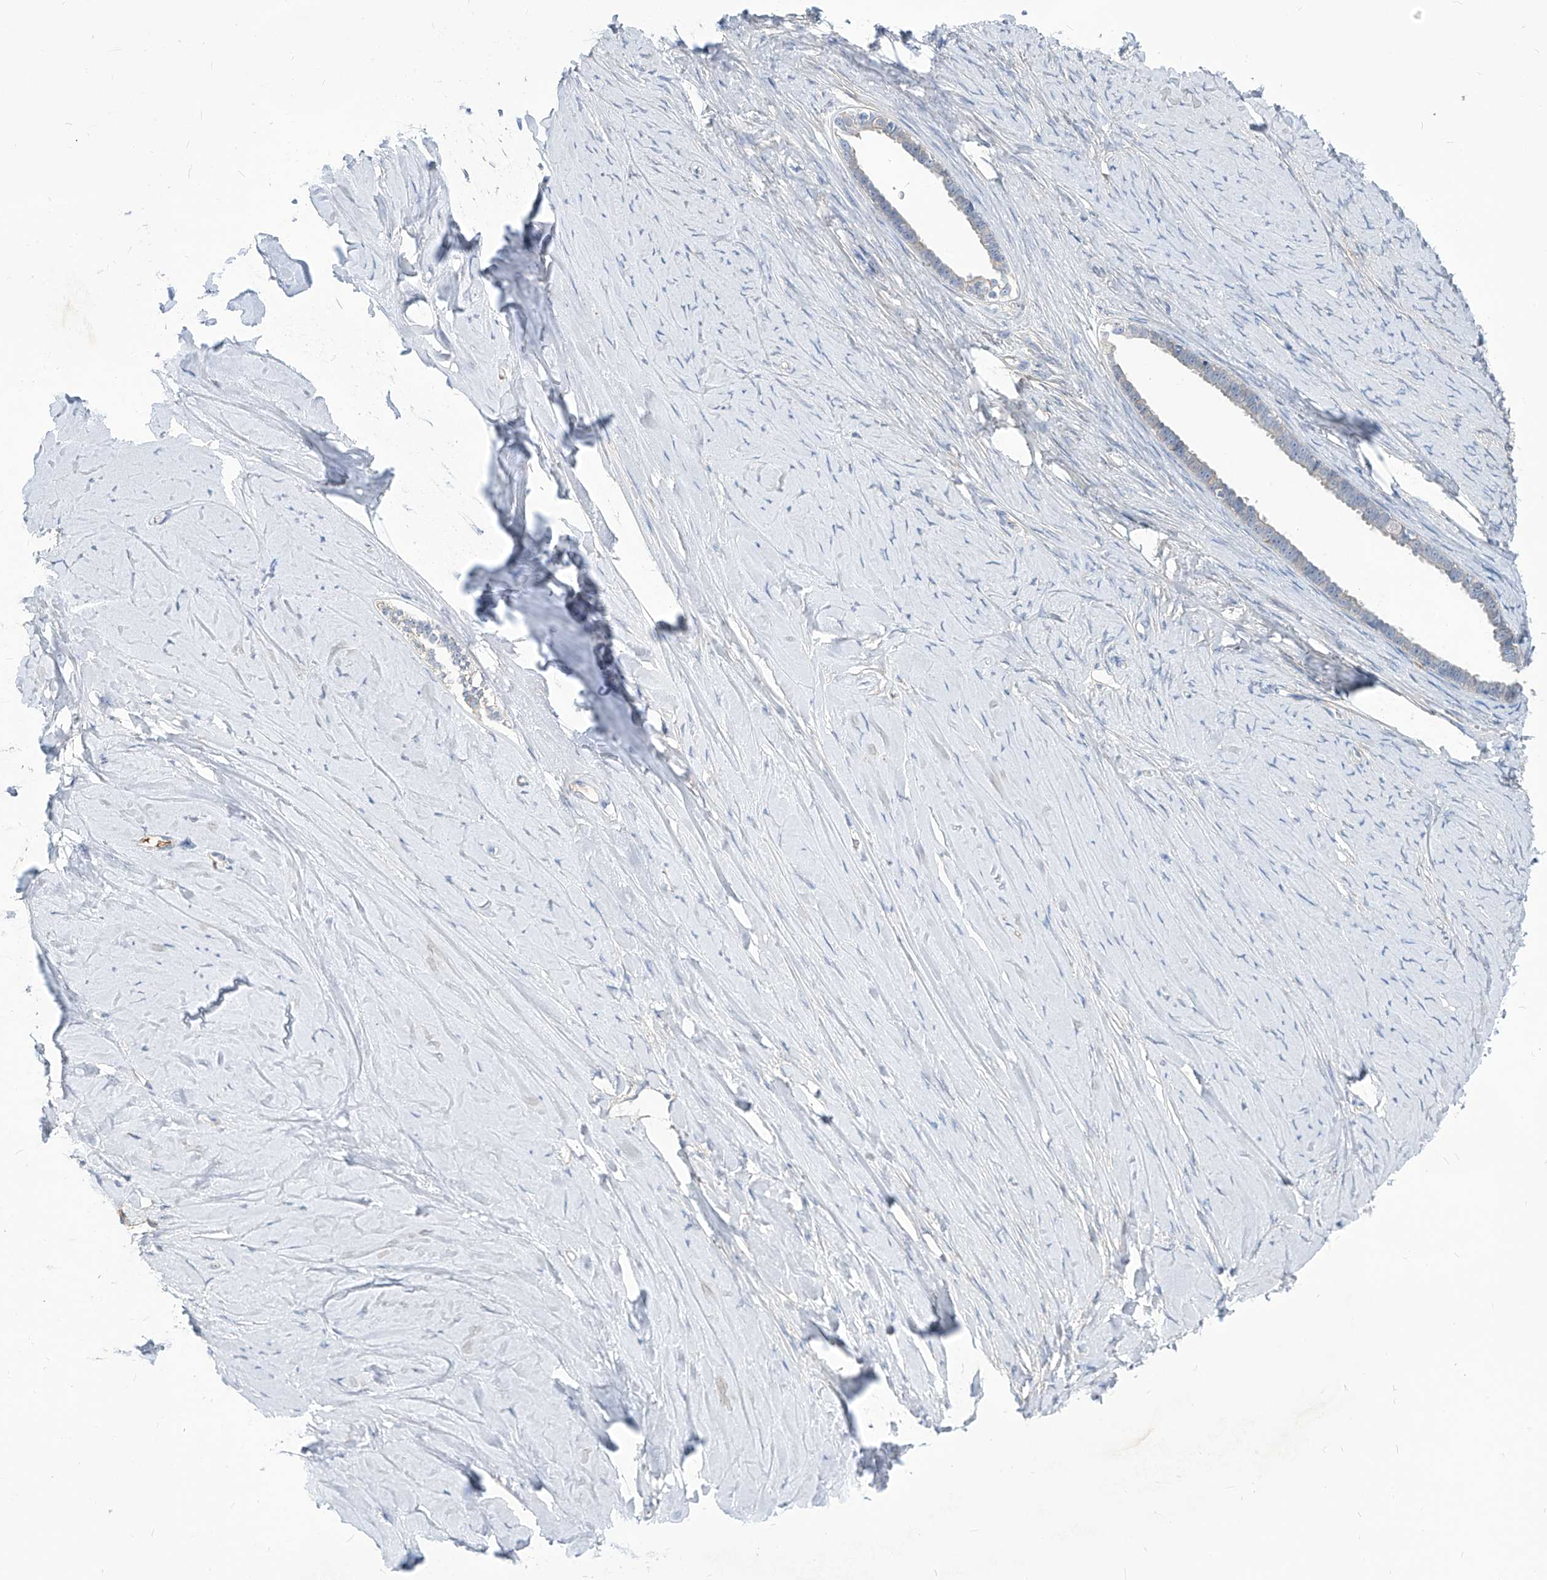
{"staining": {"intensity": "negative", "quantity": "none", "location": "none"}, "tissue": "ovarian cancer", "cell_type": "Tumor cells", "image_type": "cancer", "snomed": [{"axis": "morphology", "description": "Cystadenocarcinoma, serous, NOS"}, {"axis": "topography", "description": "Ovary"}], "caption": "Ovarian cancer (serous cystadenocarcinoma) was stained to show a protein in brown. There is no significant positivity in tumor cells.", "gene": "AKAP10", "patient": {"sex": "female", "age": 79}}